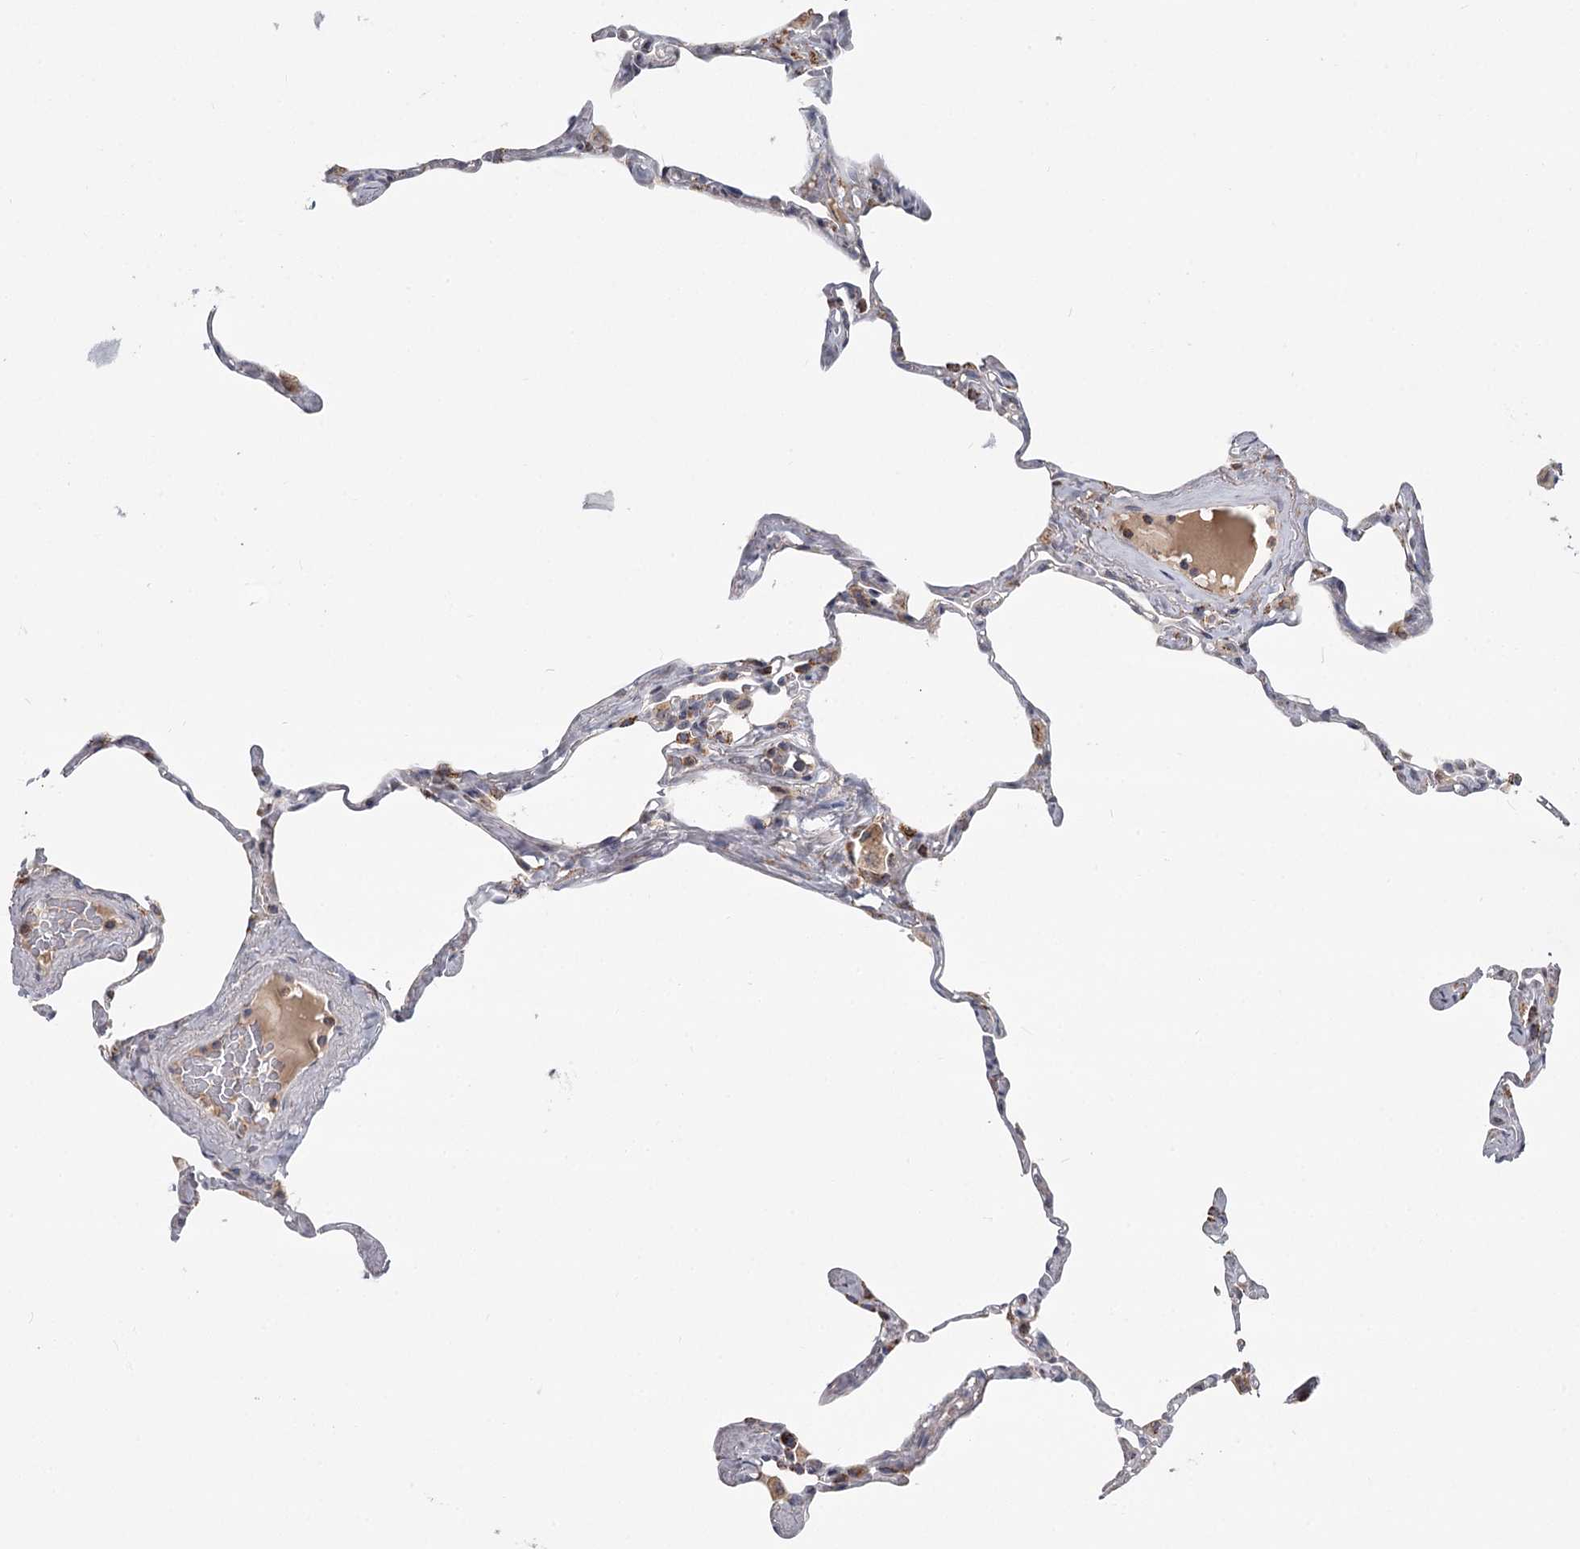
{"staining": {"intensity": "strong", "quantity": "25%-75%", "location": "cytoplasmic/membranous"}, "tissue": "lung", "cell_type": "Alveolar cells", "image_type": "normal", "snomed": [{"axis": "morphology", "description": "Normal tissue, NOS"}, {"axis": "topography", "description": "Lung"}], "caption": "Immunohistochemical staining of unremarkable lung exhibits 25%-75% levels of strong cytoplasmic/membranous protein expression in approximately 25%-75% of alveolar cells. The protein is shown in brown color, while the nuclei are stained blue.", "gene": "CDC123", "patient": {"sex": "male", "age": 65}}